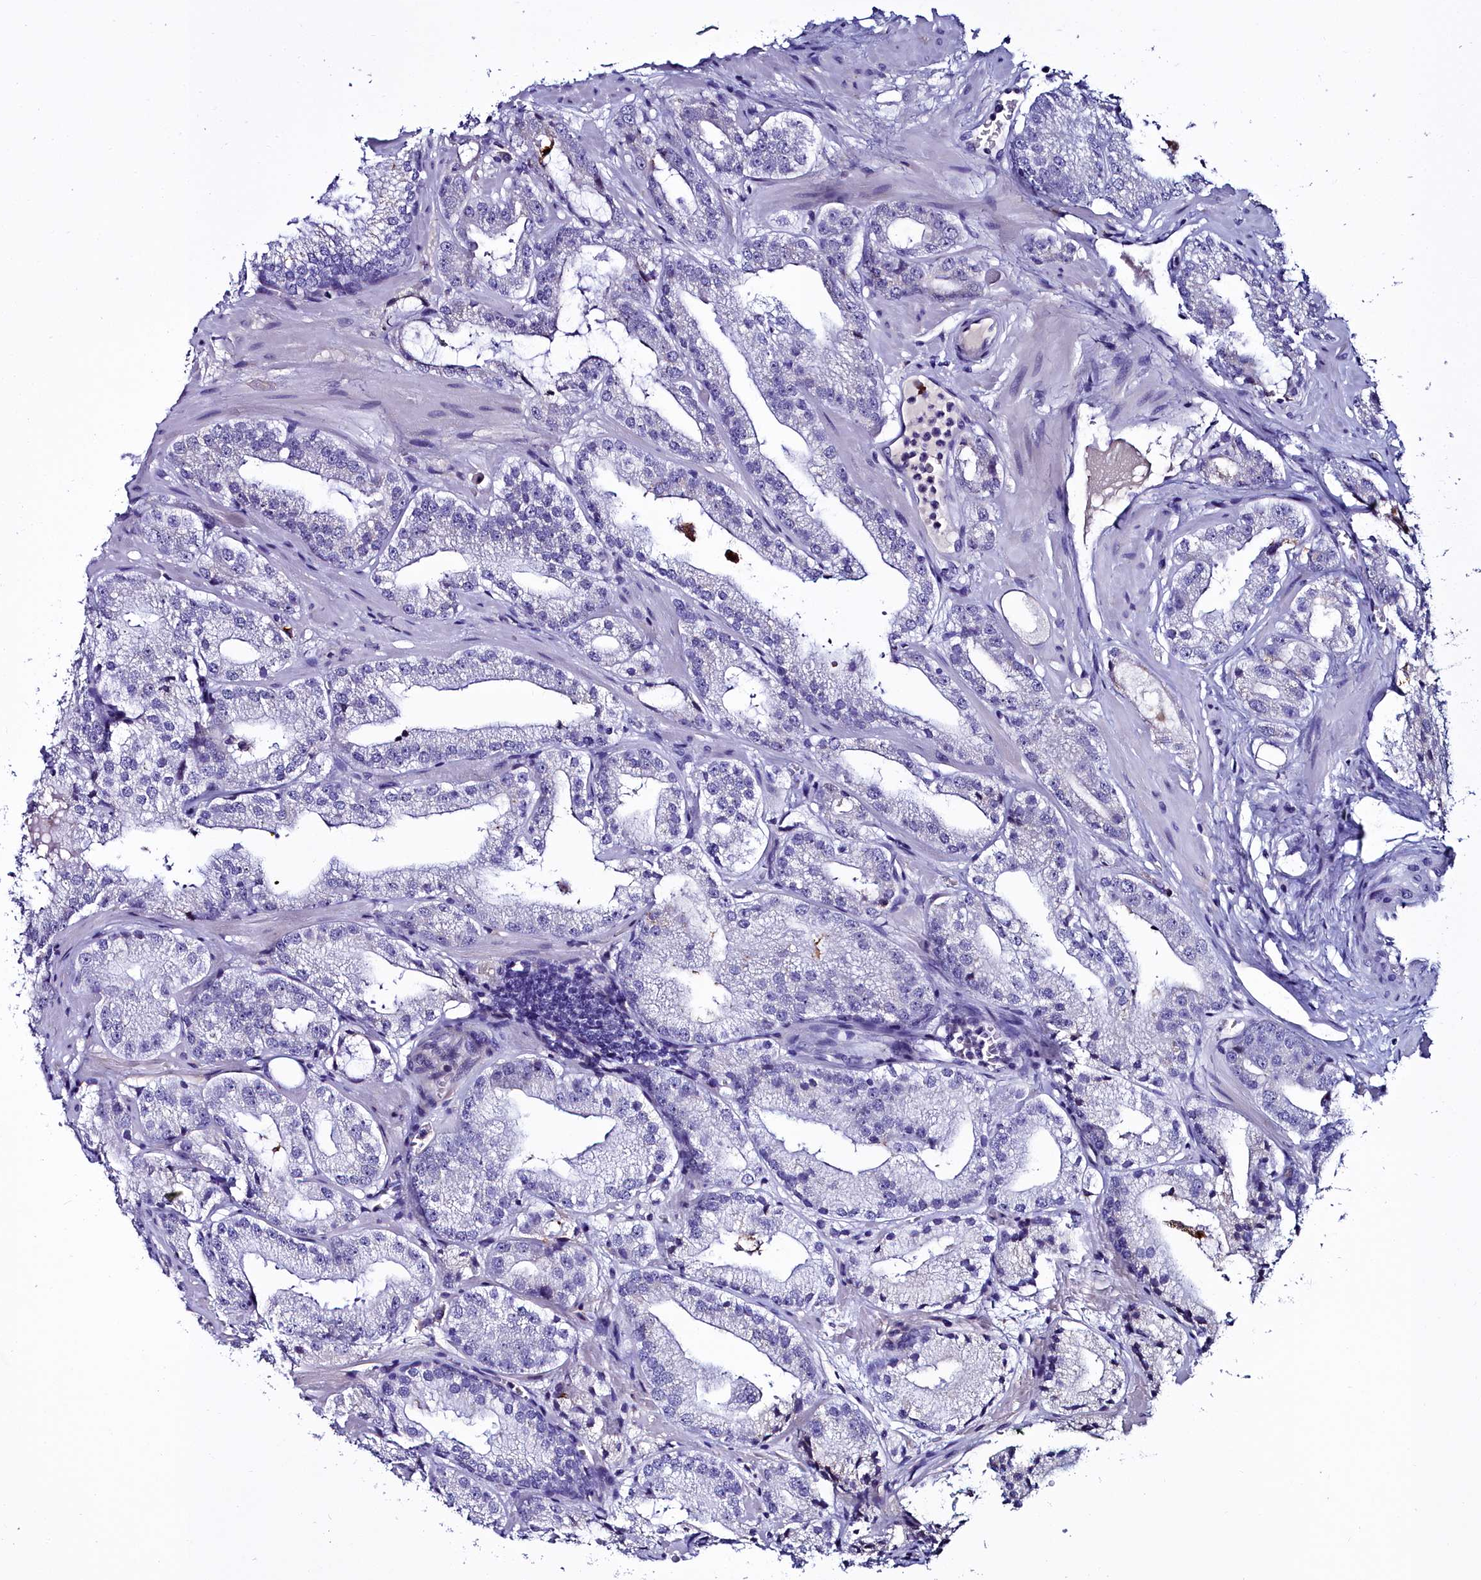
{"staining": {"intensity": "moderate", "quantity": "<25%", "location": "cytoplasmic/membranous"}, "tissue": "prostate cancer", "cell_type": "Tumor cells", "image_type": "cancer", "snomed": [{"axis": "morphology", "description": "Adenocarcinoma, Low grade"}, {"axis": "topography", "description": "Prostate"}], "caption": "Moderate cytoplasmic/membranous protein expression is present in about <25% of tumor cells in prostate cancer (low-grade adenocarcinoma).", "gene": "ELAPOR2", "patient": {"sex": "male", "age": 60}}